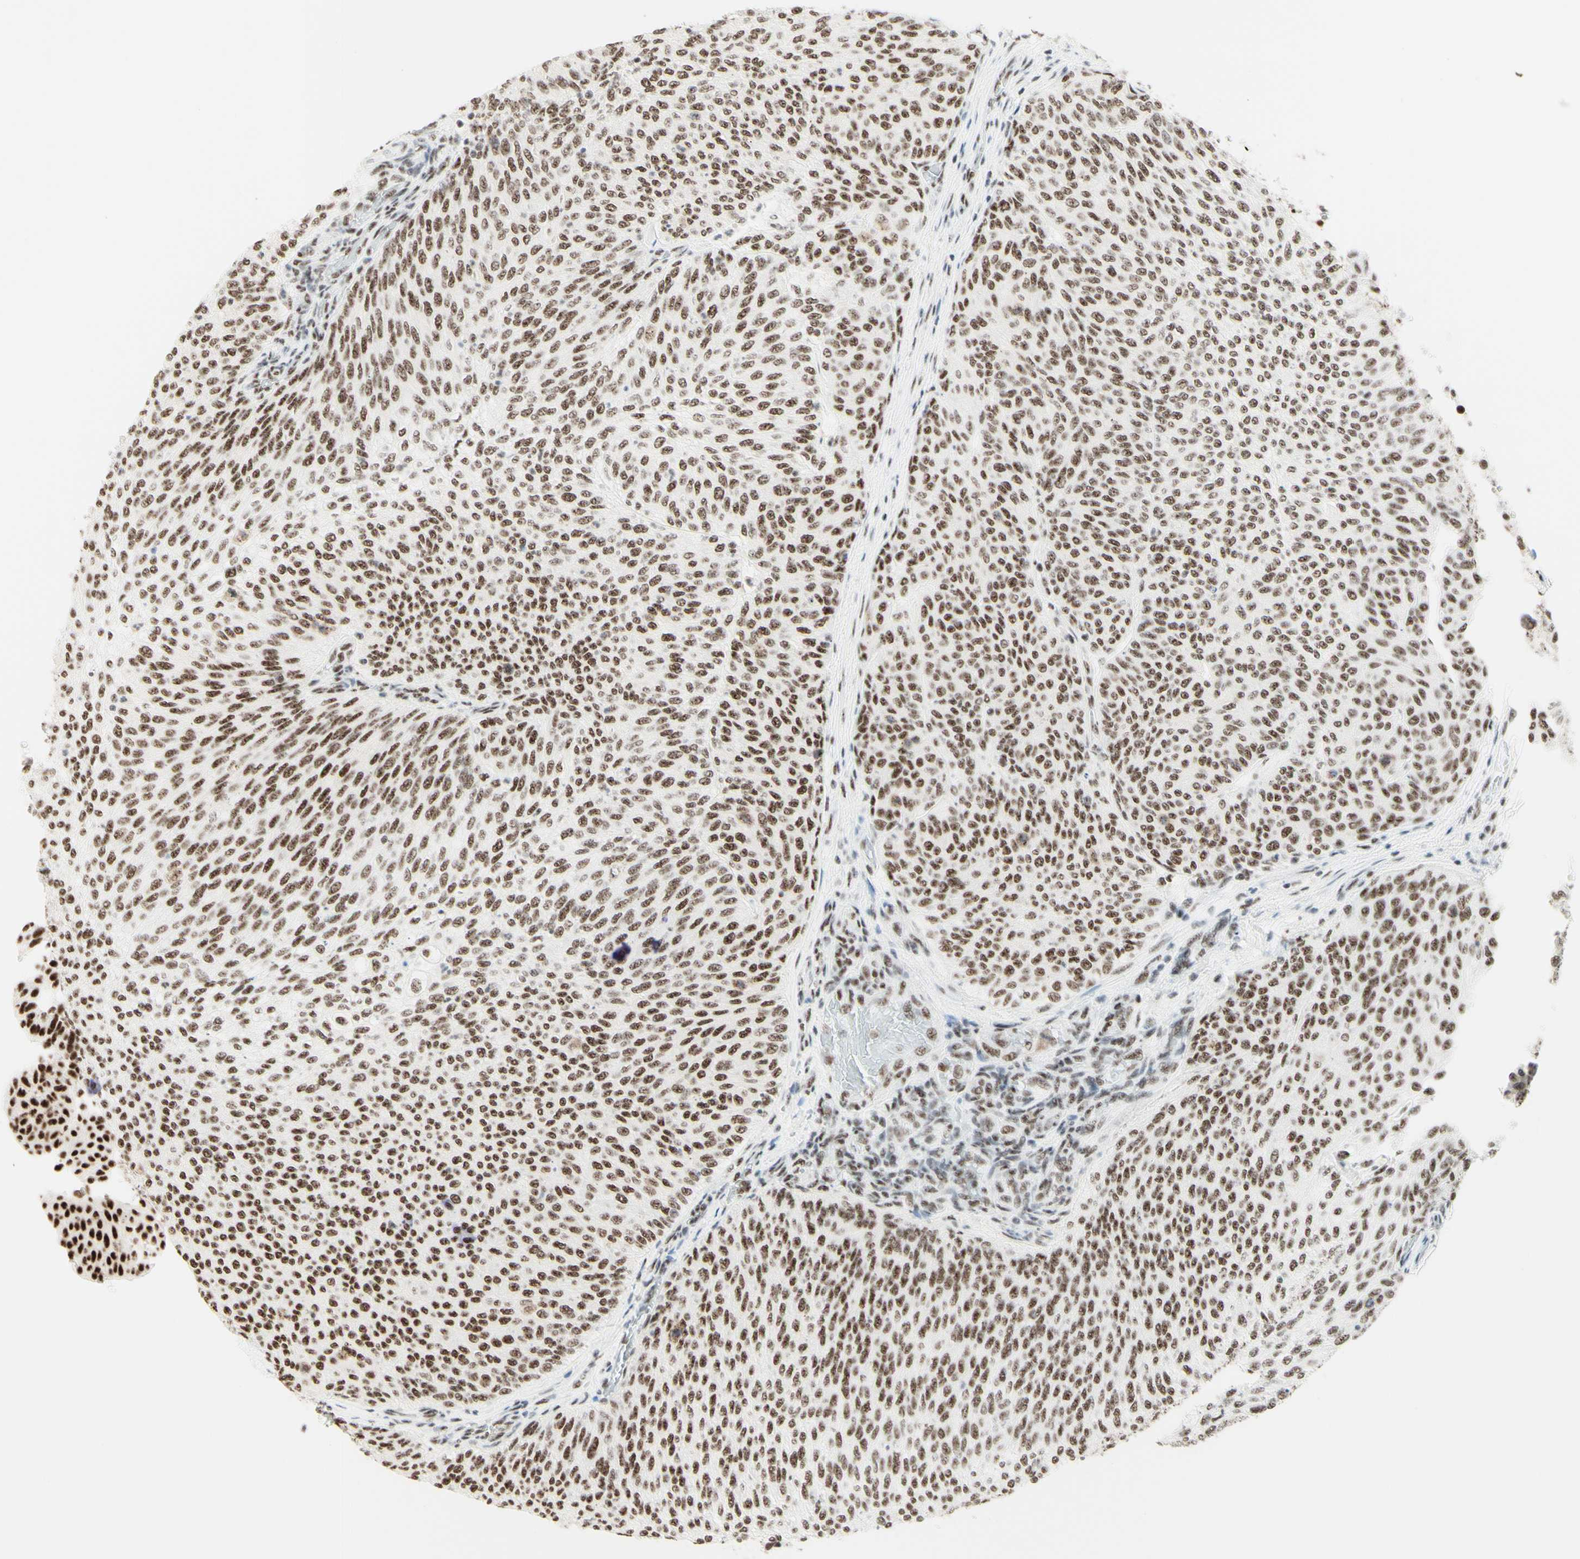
{"staining": {"intensity": "moderate", "quantity": ">75%", "location": "nuclear"}, "tissue": "urothelial cancer", "cell_type": "Tumor cells", "image_type": "cancer", "snomed": [{"axis": "morphology", "description": "Urothelial carcinoma, Low grade"}, {"axis": "topography", "description": "Urinary bladder"}], "caption": "Immunohistochemistry of human urothelial cancer displays medium levels of moderate nuclear positivity in about >75% of tumor cells. The protein is shown in brown color, while the nuclei are stained blue.", "gene": "WTAP", "patient": {"sex": "female", "age": 79}}